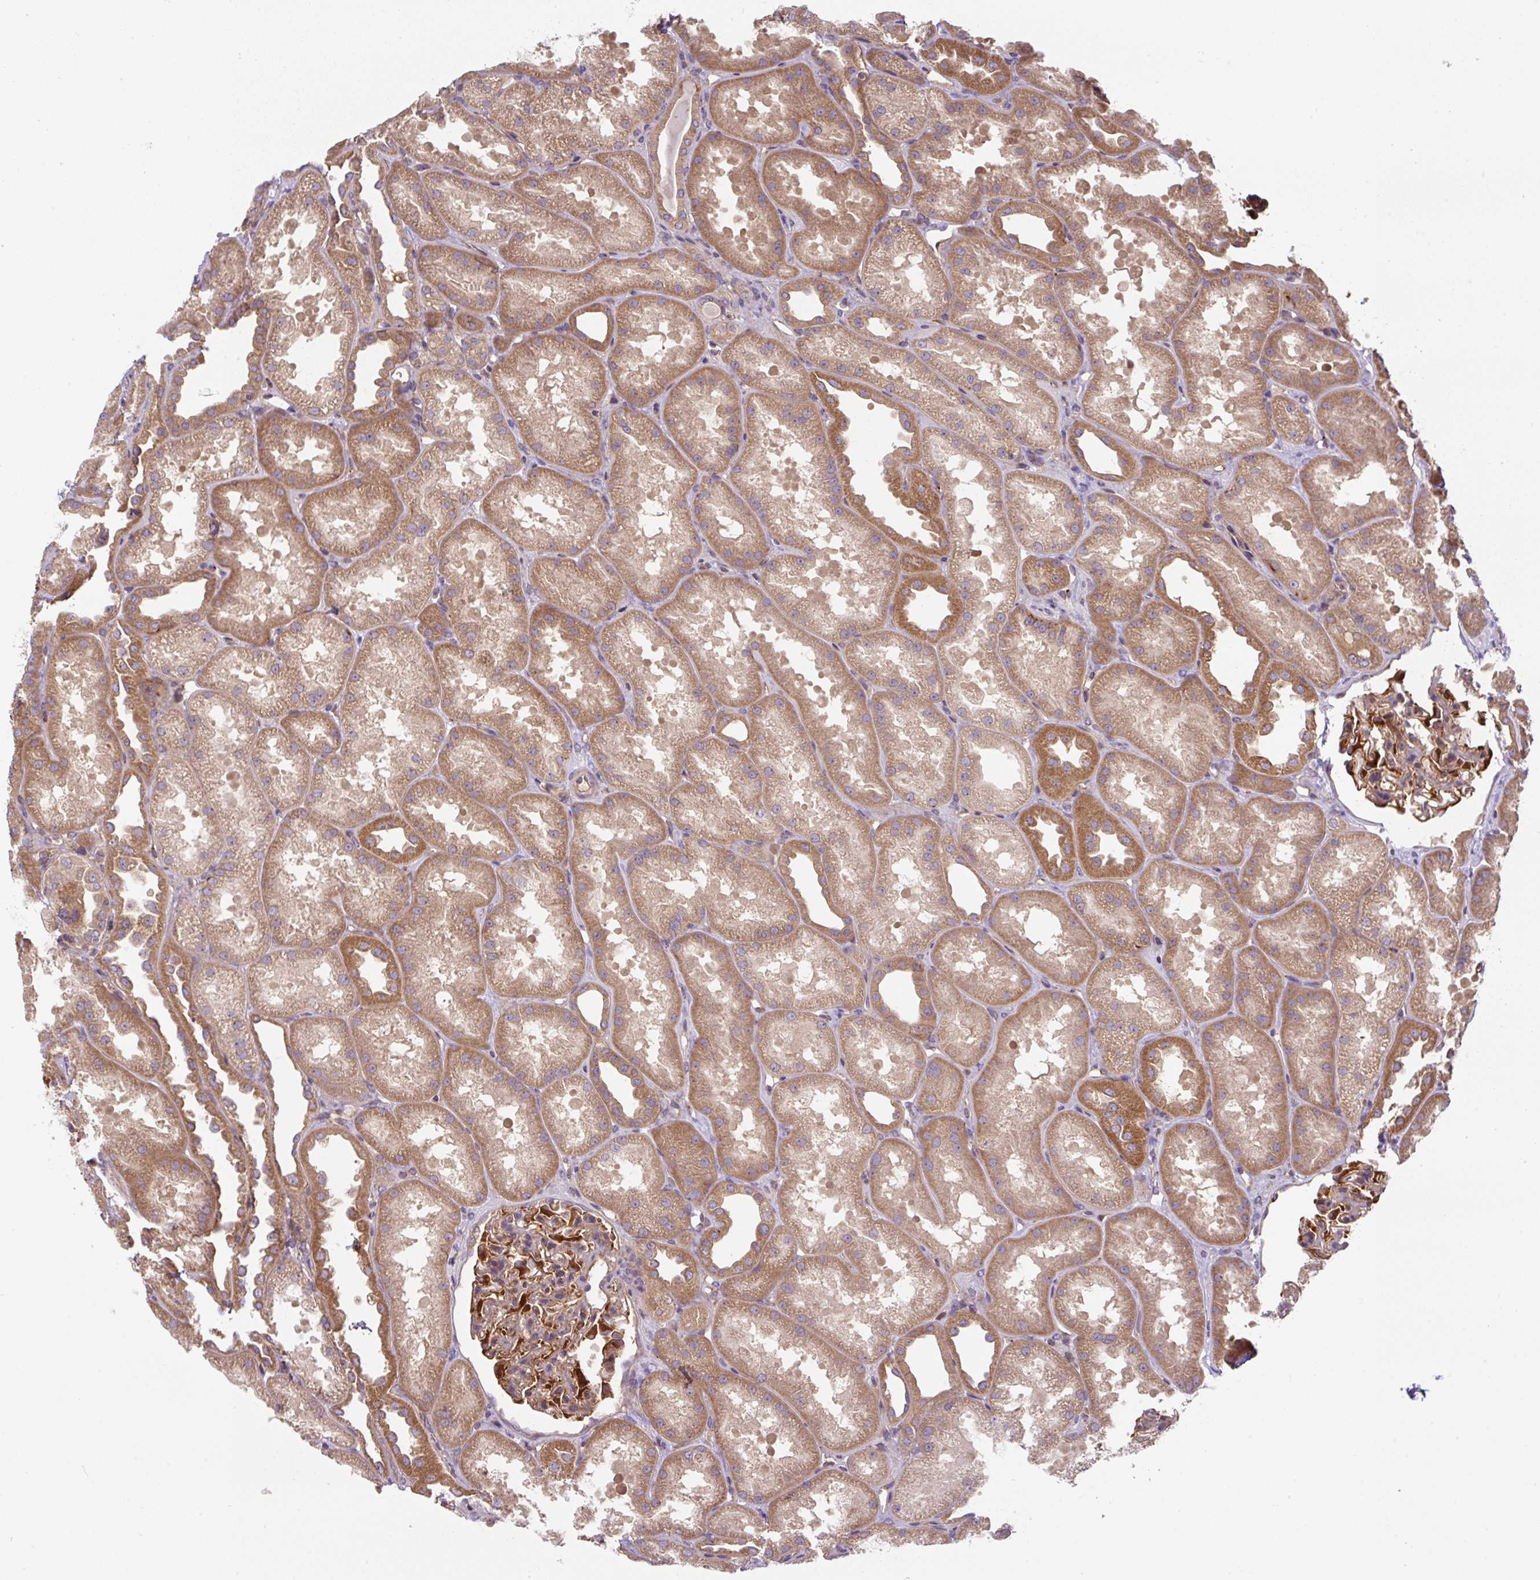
{"staining": {"intensity": "moderate", "quantity": ">75%", "location": "cytoplasmic/membranous"}, "tissue": "kidney", "cell_type": "Cells in glomeruli", "image_type": "normal", "snomed": [{"axis": "morphology", "description": "Normal tissue, NOS"}, {"axis": "topography", "description": "Kidney"}], "caption": "High-magnification brightfield microscopy of unremarkable kidney stained with DAB (brown) and counterstained with hematoxylin (blue). cells in glomeruli exhibit moderate cytoplasmic/membranous staining is present in about>75% of cells. Nuclei are stained in blue.", "gene": "APOBEC3D", "patient": {"sex": "male", "age": 61}}